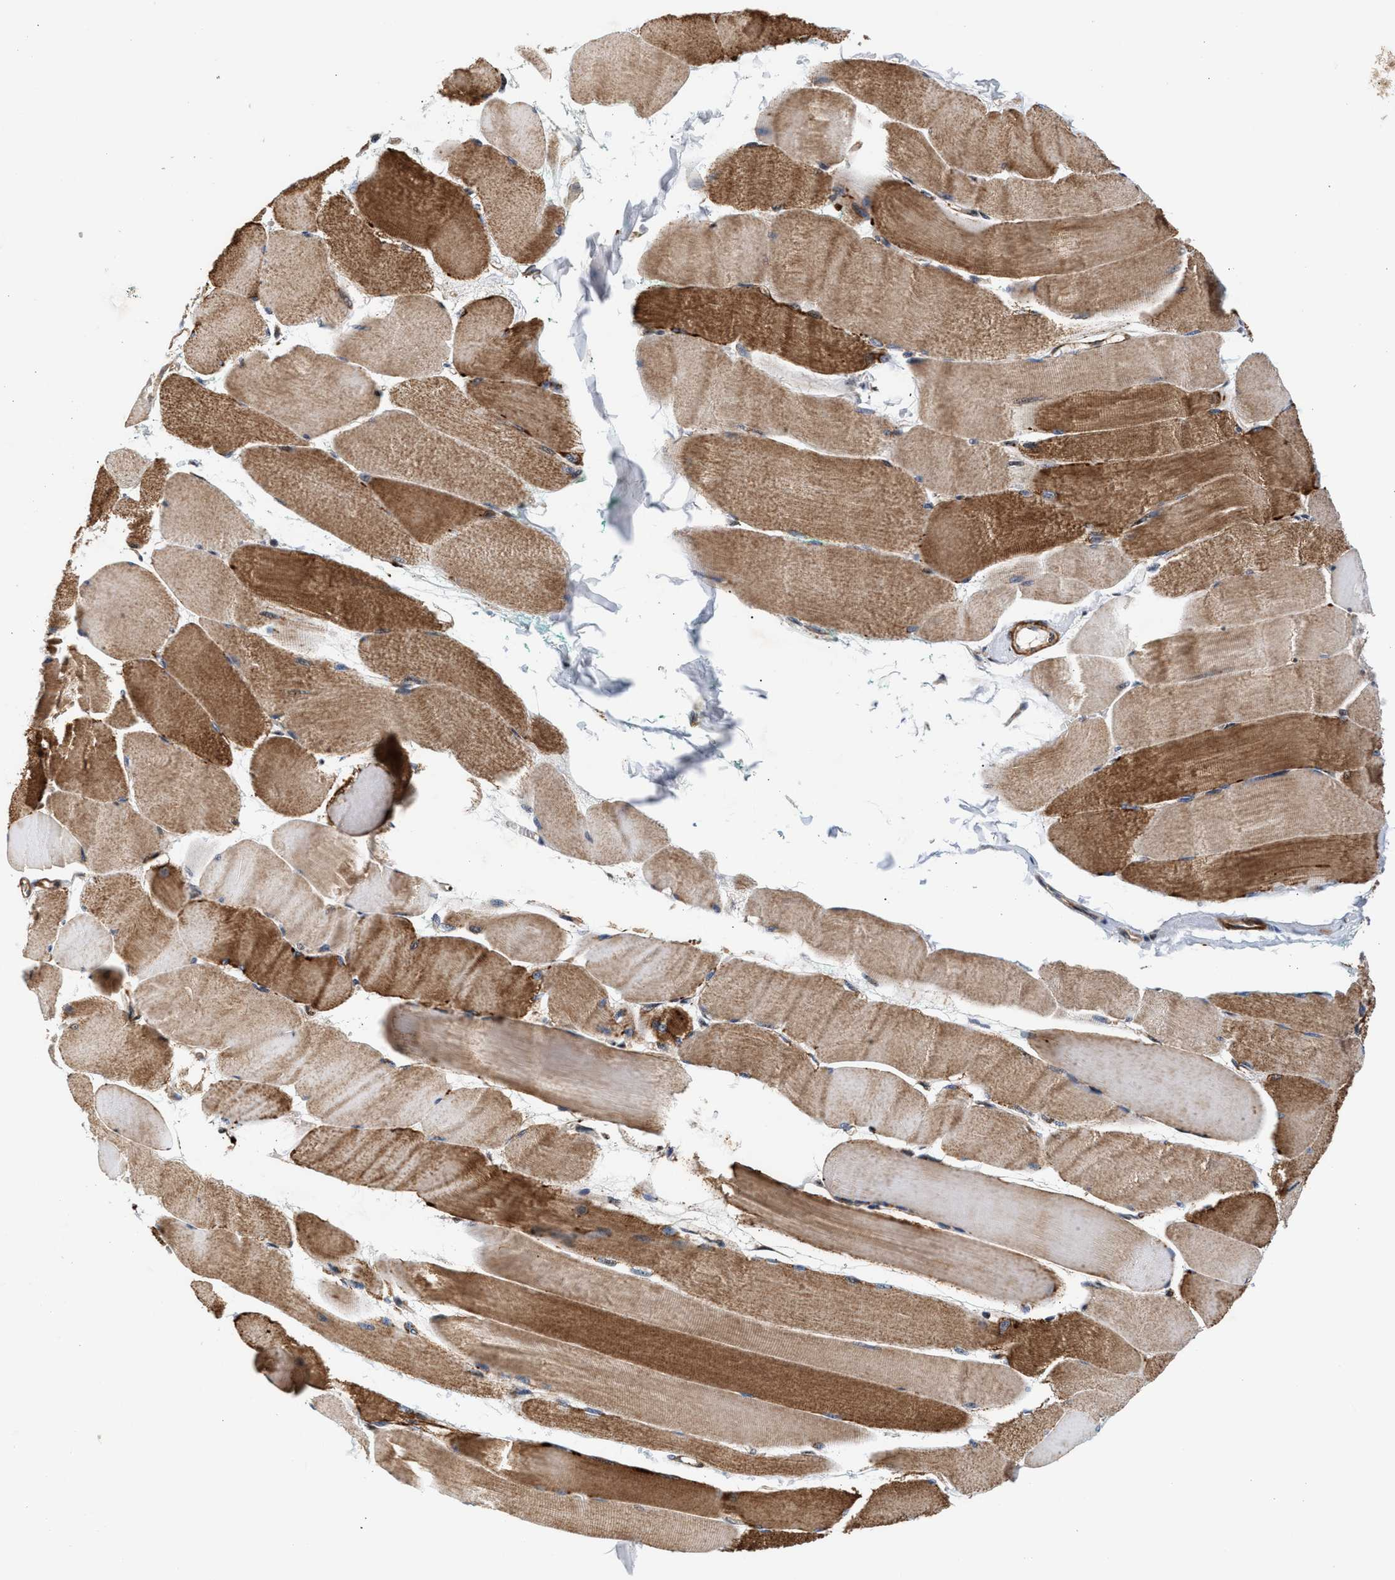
{"staining": {"intensity": "moderate", "quantity": ">75%", "location": "cytoplasmic/membranous"}, "tissue": "skeletal muscle", "cell_type": "Myocytes", "image_type": "normal", "snomed": [{"axis": "morphology", "description": "Normal tissue, NOS"}, {"axis": "morphology", "description": "Squamous cell carcinoma, NOS"}, {"axis": "topography", "description": "Skeletal muscle"}], "caption": "IHC image of normal skeletal muscle: skeletal muscle stained using immunohistochemistry (IHC) reveals medium levels of moderate protein expression localized specifically in the cytoplasmic/membranous of myocytes, appearing as a cytoplasmic/membranous brown color.", "gene": "SGK1", "patient": {"sex": "male", "age": 51}}